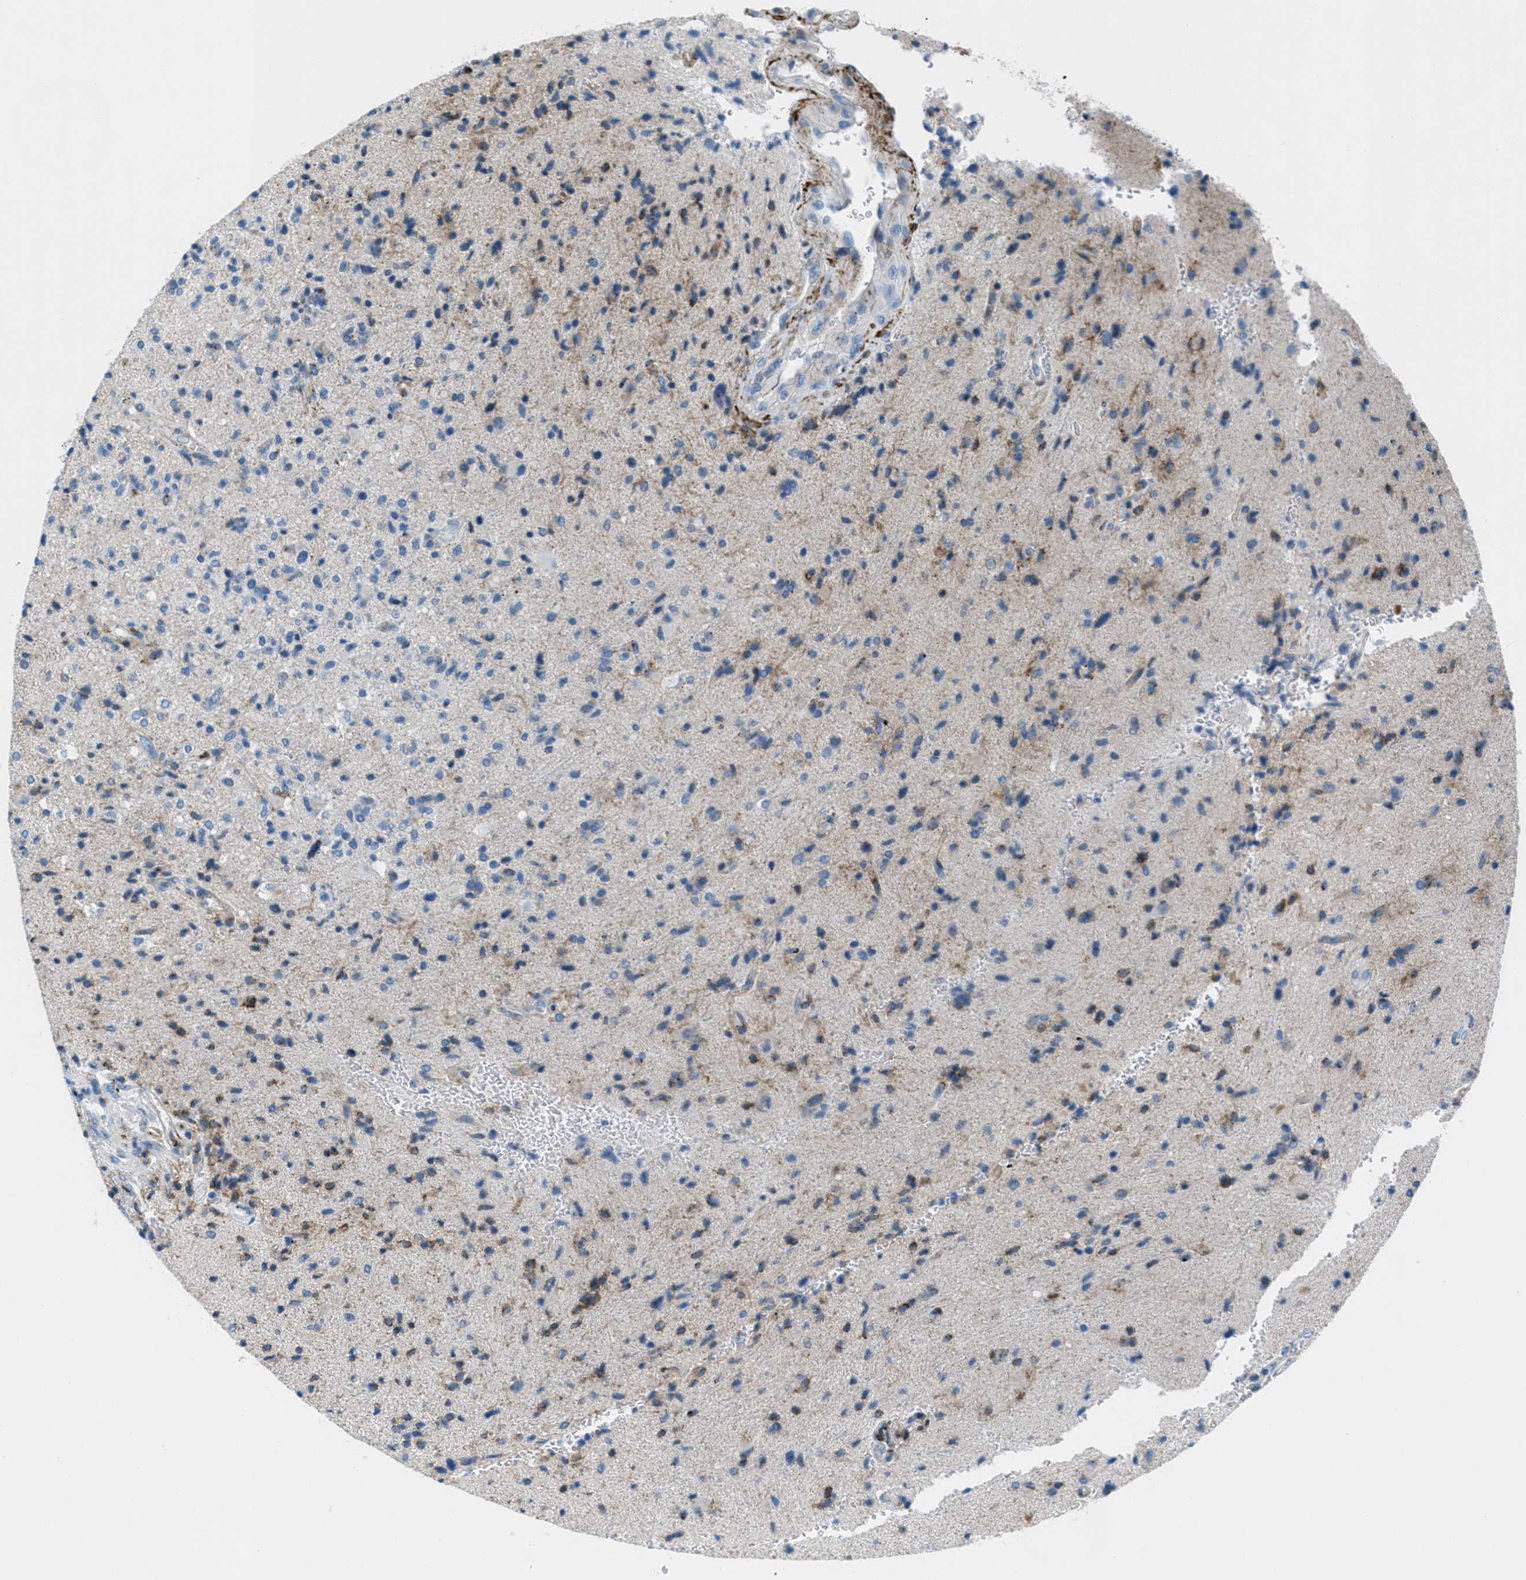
{"staining": {"intensity": "weak", "quantity": "<25%", "location": "cytoplasmic/membranous"}, "tissue": "glioma", "cell_type": "Tumor cells", "image_type": "cancer", "snomed": [{"axis": "morphology", "description": "Glioma, malignant, High grade"}, {"axis": "topography", "description": "Brain"}], "caption": "Immunohistochemical staining of human high-grade glioma (malignant) reveals no significant positivity in tumor cells.", "gene": "MFSD13A", "patient": {"sex": "male", "age": 72}}